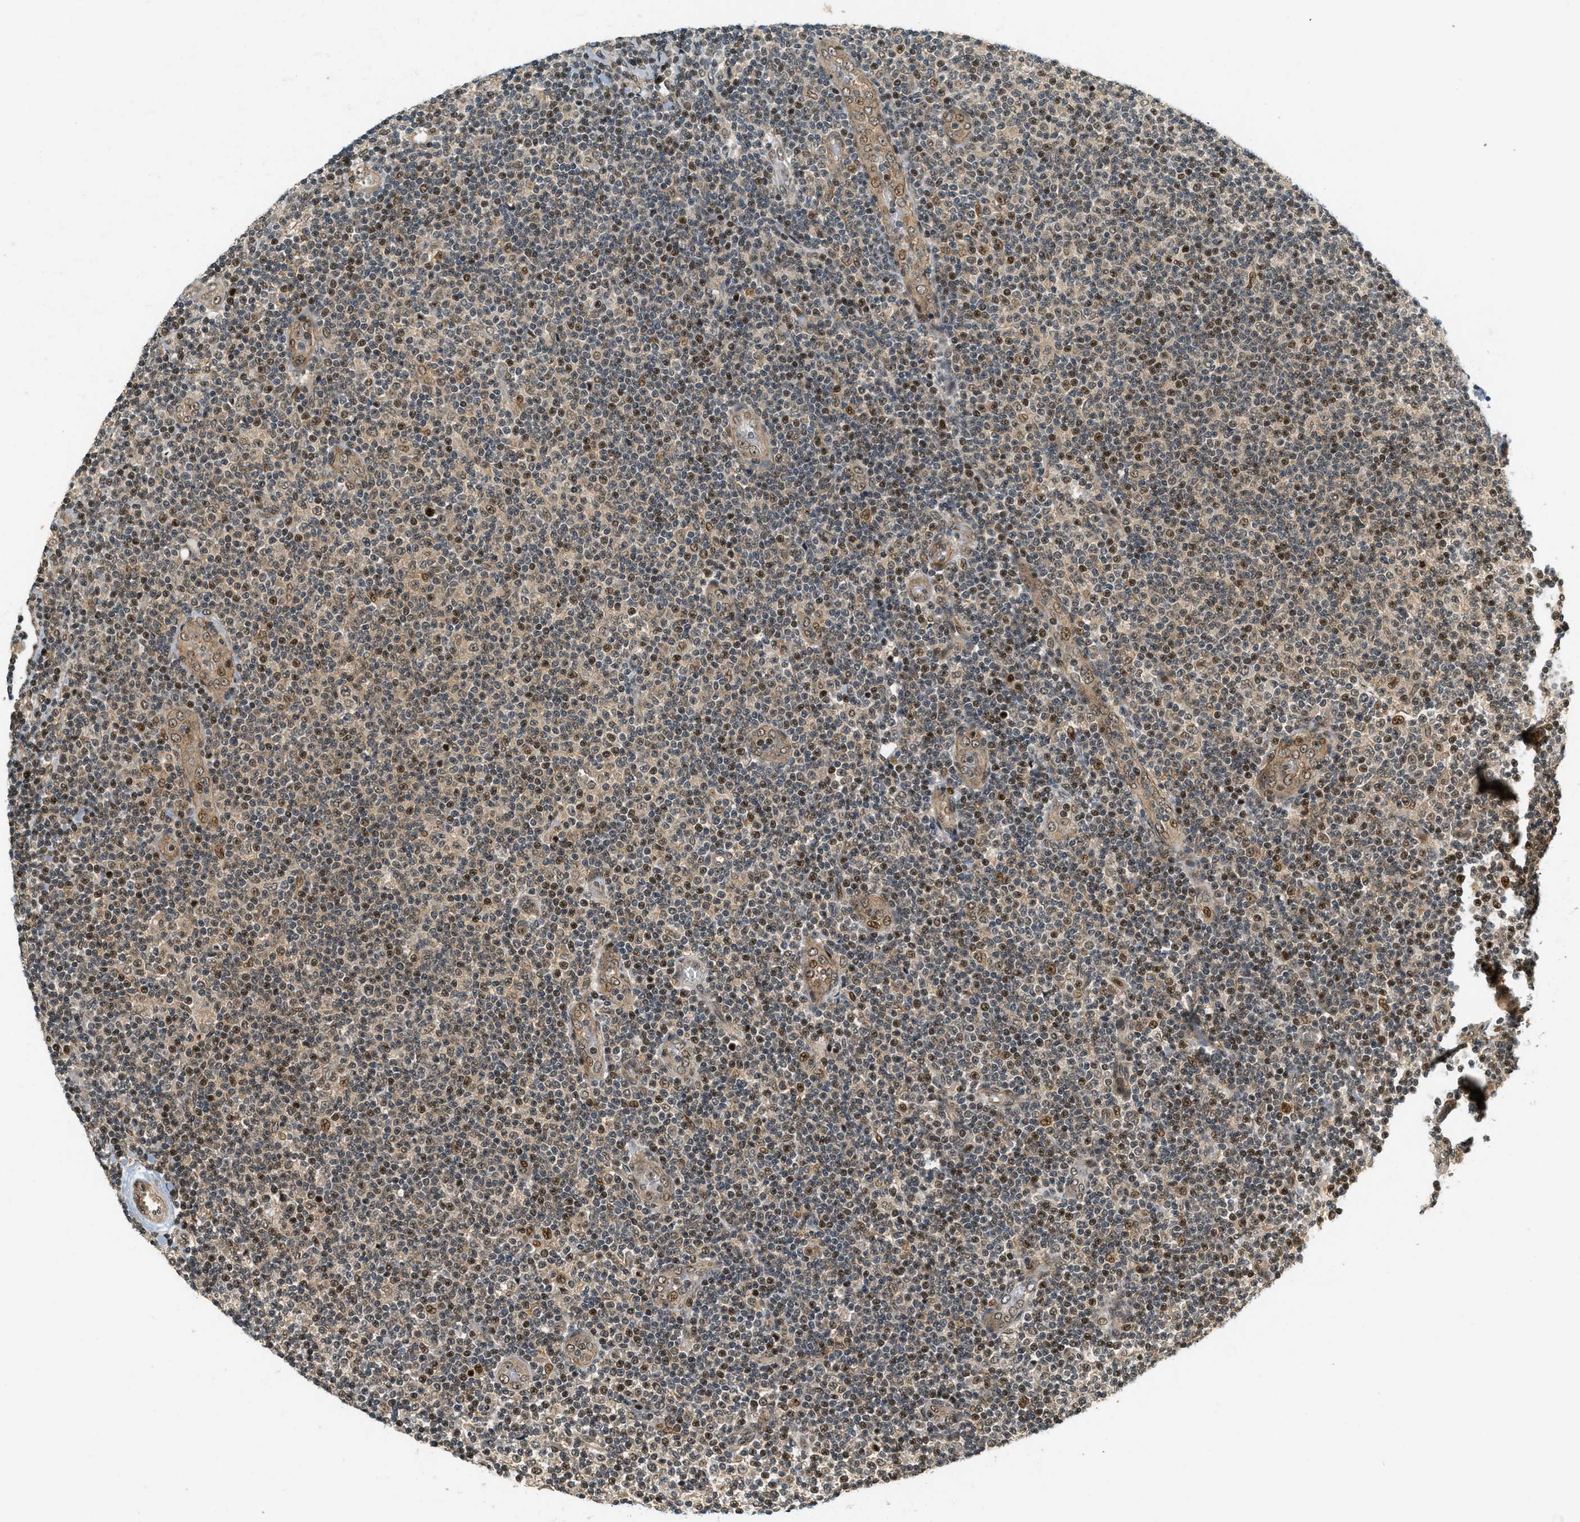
{"staining": {"intensity": "moderate", "quantity": "25%-75%", "location": "nuclear"}, "tissue": "lymphoma", "cell_type": "Tumor cells", "image_type": "cancer", "snomed": [{"axis": "morphology", "description": "Malignant lymphoma, non-Hodgkin's type, Low grade"}, {"axis": "topography", "description": "Lymph node"}], "caption": "Tumor cells exhibit medium levels of moderate nuclear staining in approximately 25%-75% of cells in lymphoma.", "gene": "FOXM1", "patient": {"sex": "male", "age": 83}}